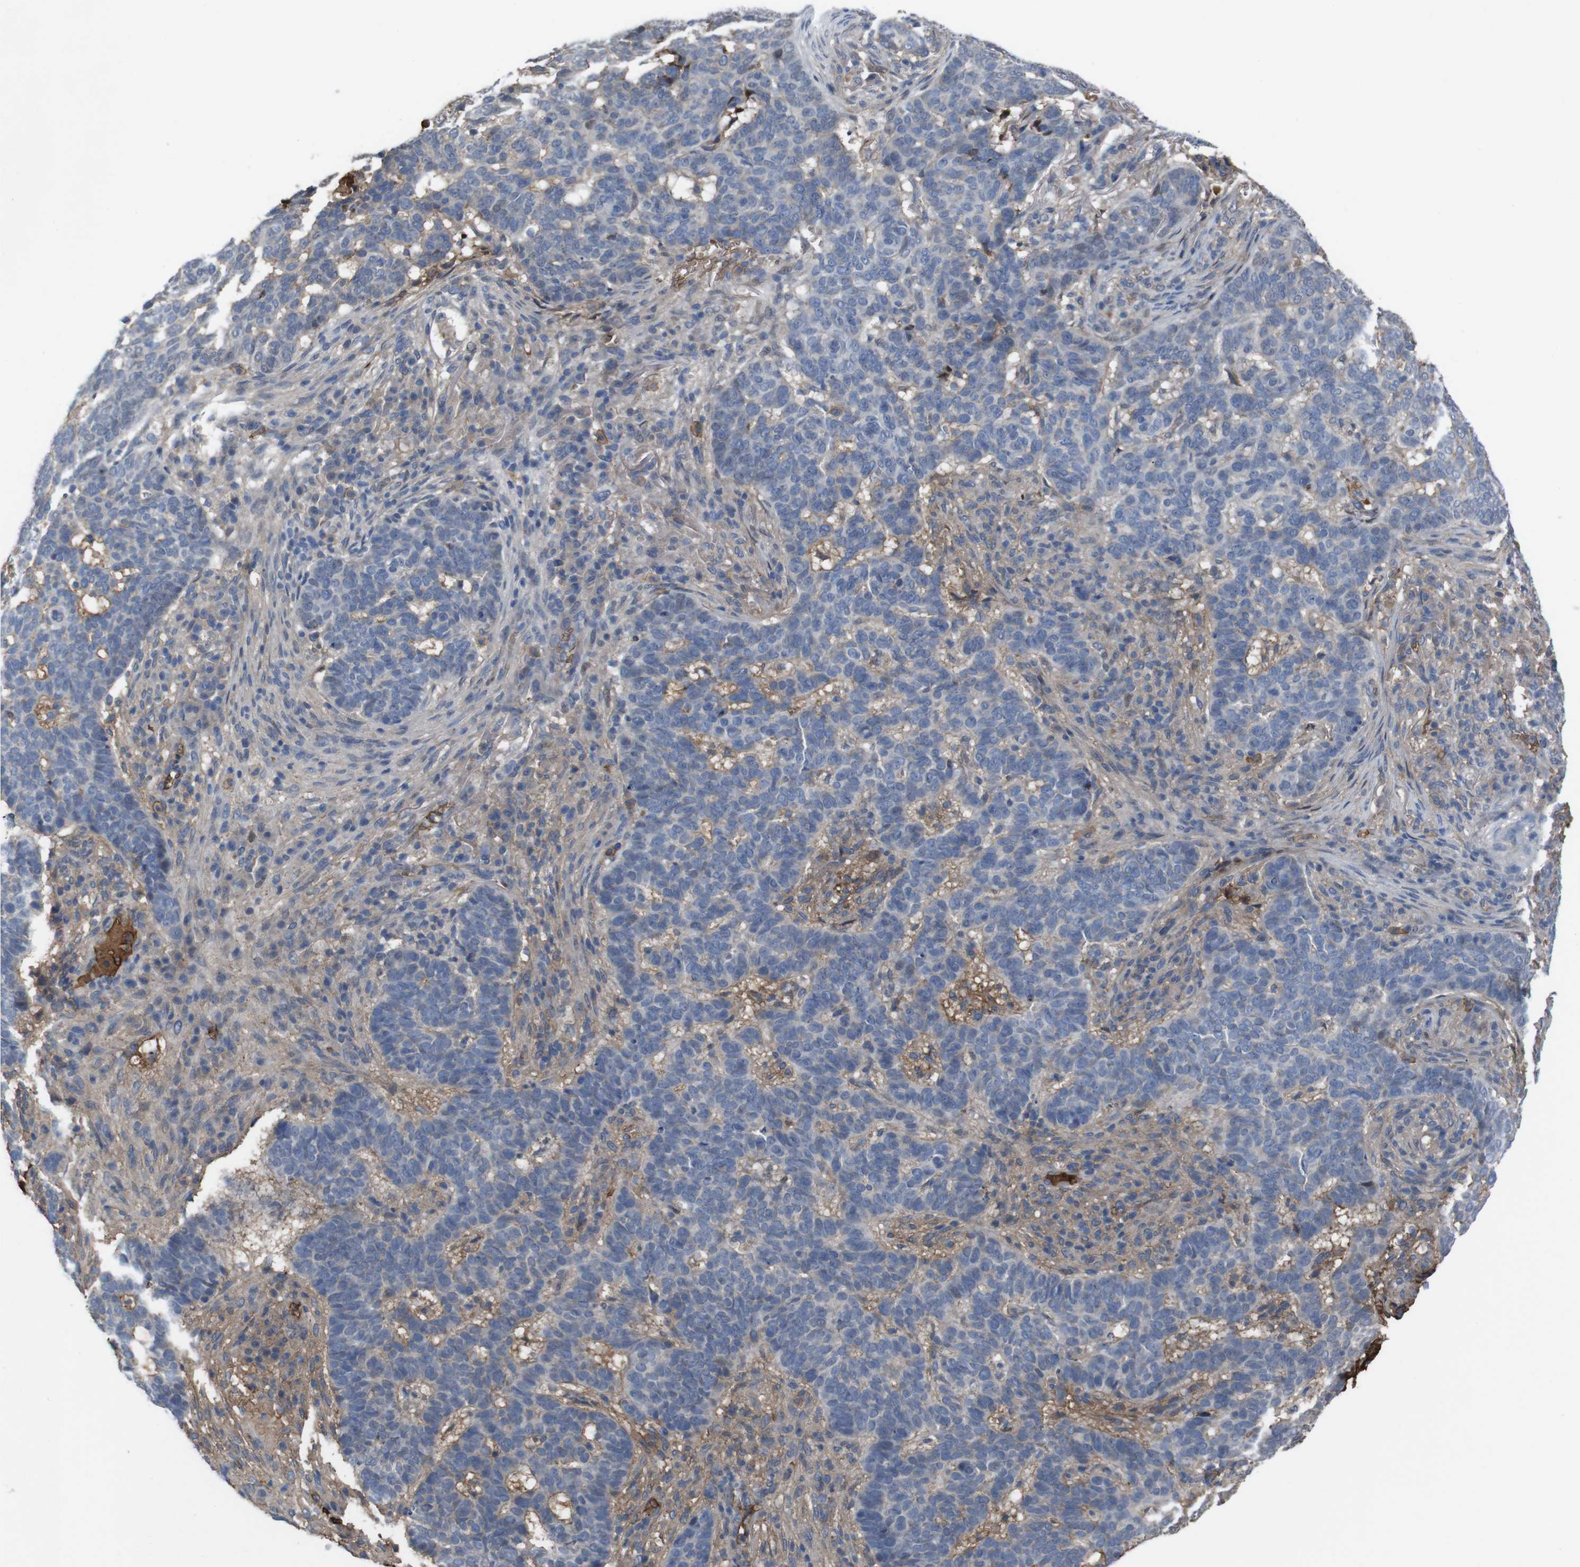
{"staining": {"intensity": "negative", "quantity": "none", "location": "none"}, "tissue": "skin cancer", "cell_type": "Tumor cells", "image_type": "cancer", "snomed": [{"axis": "morphology", "description": "Basal cell carcinoma"}, {"axis": "topography", "description": "Skin"}], "caption": "Immunohistochemical staining of human skin basal cell carcinoma shows no significant positivity in tumor cells. (Brightfield microscopy of DAB IHC at high magnification).", "gene": "SPTB", "patient": {"sex": "male", "age": 85}}